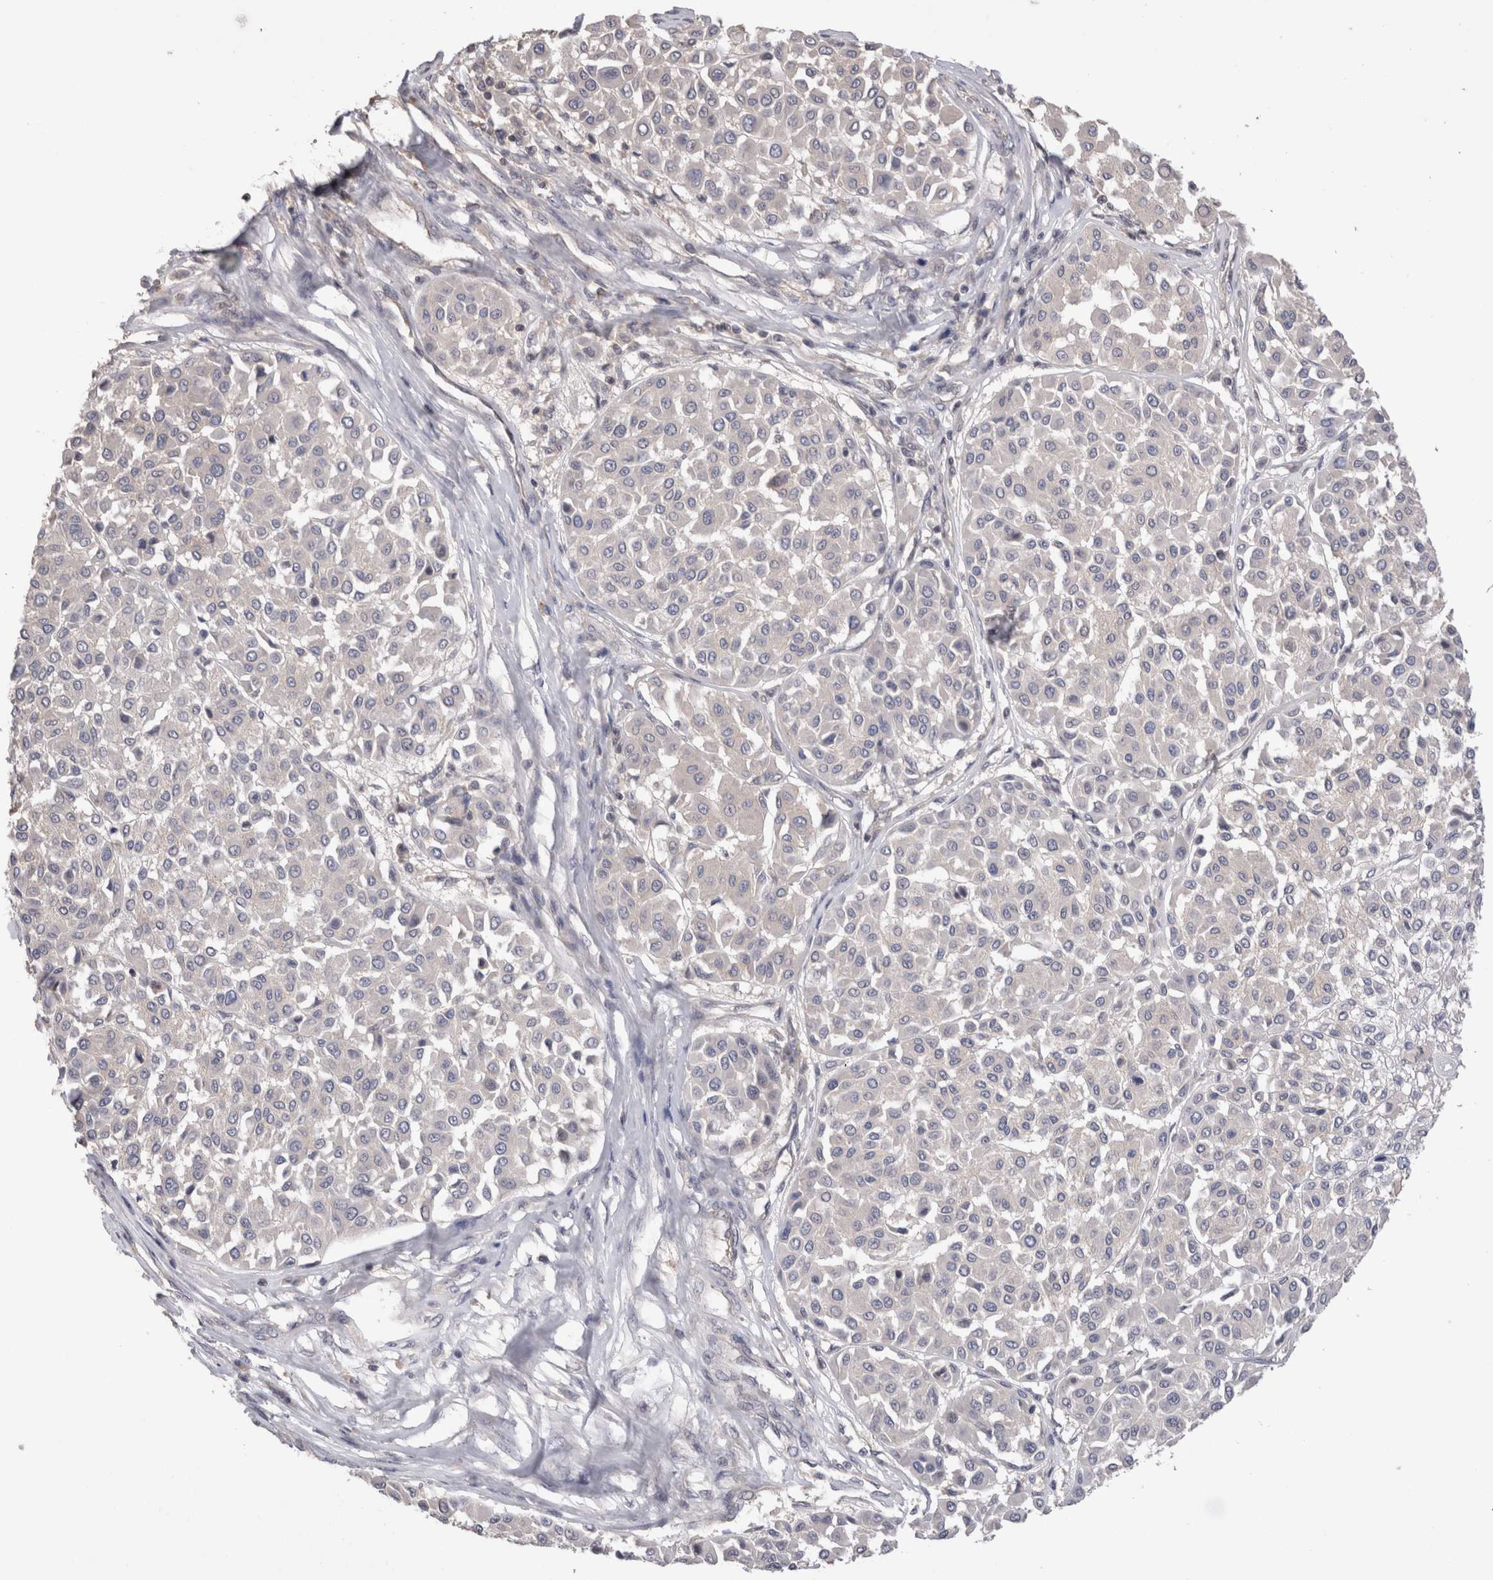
{"staining": {"intensity": "negative", "quantity": "none", "location": "none"}, "tissue": "melanoma", "cell_type": "Tumor cells", "image_type": "cancer", "snomed": [{"axis": "morphology", "description": "Malignant melanoma, Metastatic site"}, {"axis": "topography", "description": "Soft tissue"}], "caption": "High magnification brightfield microscopy of malignant melanoma (metastatic site) stained with DAB (brown) and counterstained with hematoxylin (blue): tumor cells show no significant expression.", "gene": "OTOR", "patient": {"sex": "male", "age": 41}}